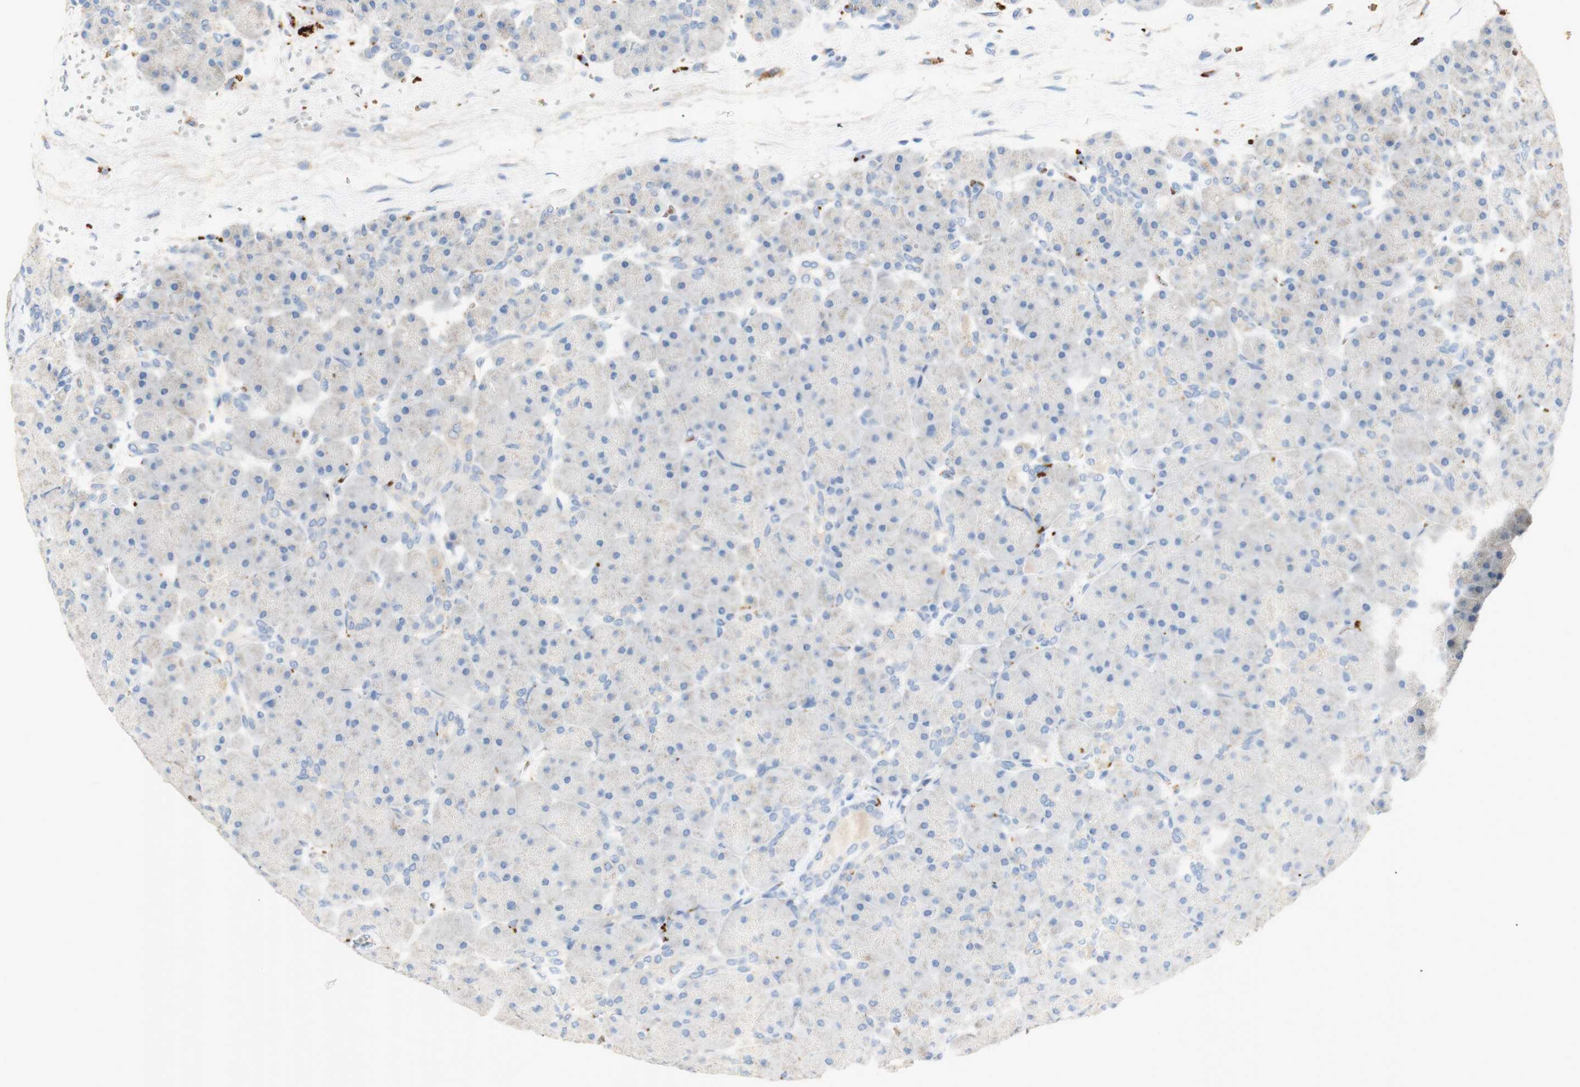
{"staining": {"intensity": "negative", "quantity": "none", "location": "none"}, "tissue": "pancreas", "cell_type": "Exocrine glandular cells", "image_type": "normal", "snomed": [{"axis": "morphology", "description": "Normal tissue, NOS"}, {"axis": "topography", "description": "Pancreas"}], "caption": "This is a photomicrograph of immunohistochemistry (IHC) staining of benign pancreas, which shows no staining in exocrine glandular cells. The staining is performed using DAB brown chromogen with nuclei counter-stained in using hematoxylin.", "gene": "GAN", "patient": {"sex": "male", "age": 66}}